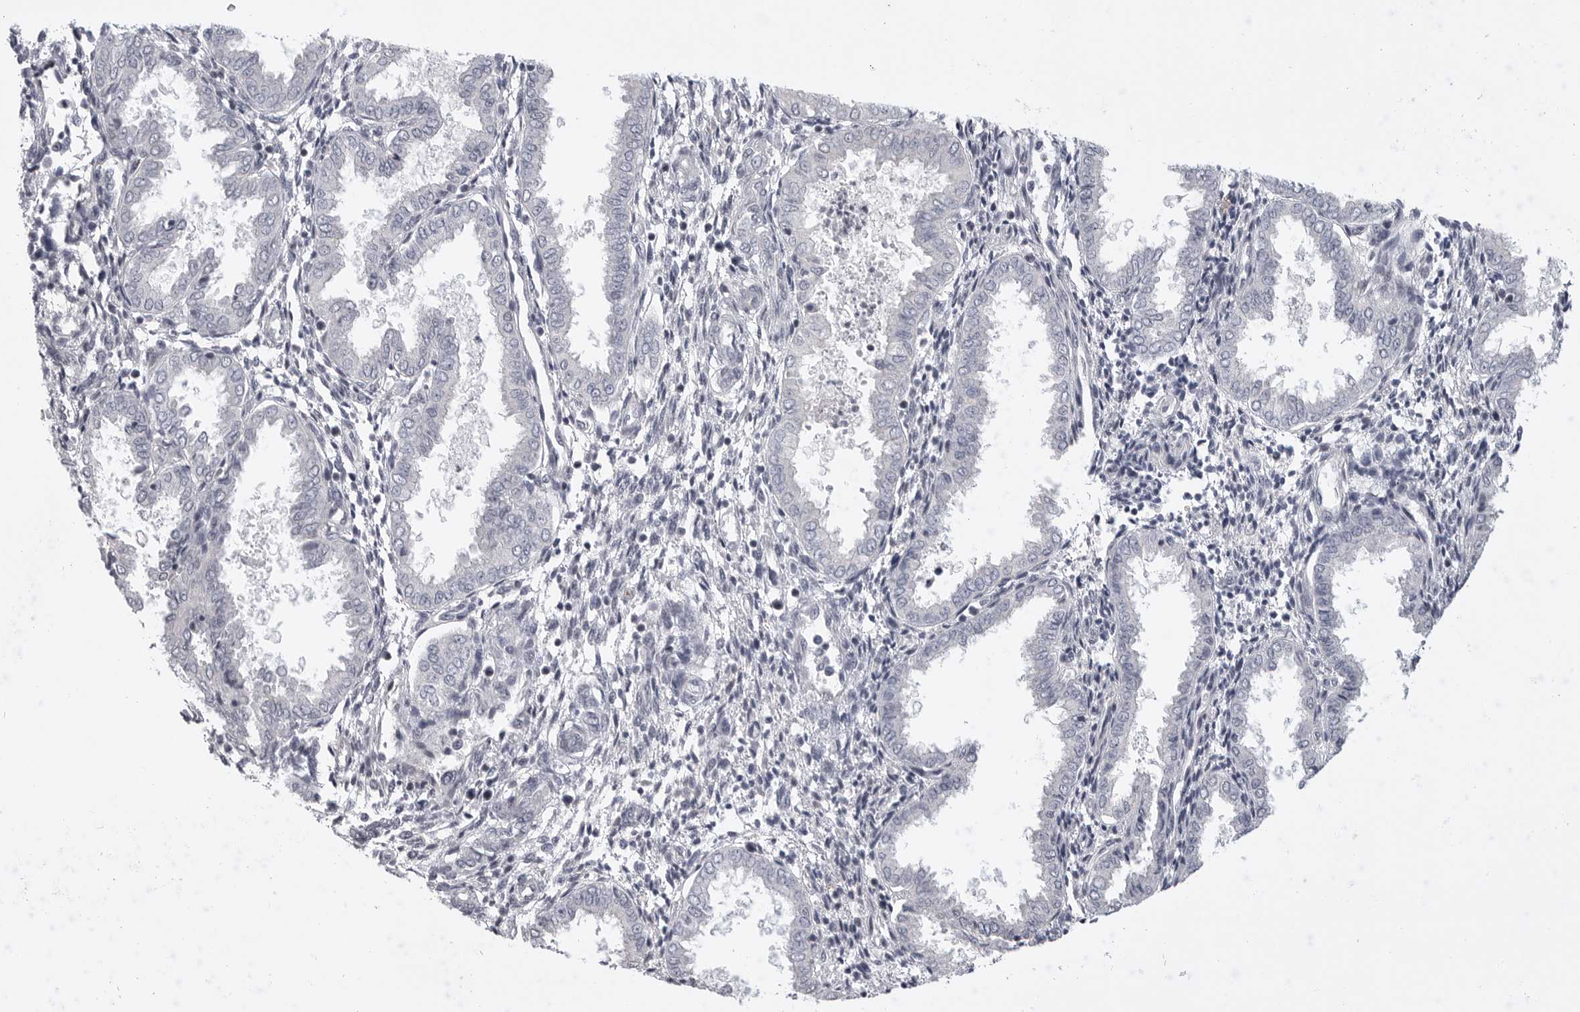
{"staining": {"intensity": "negative", "quantity": "none", "location": "none"}, "tissue": "endometrium", "cell_type": "Cells in endometrial stroma", "image_type": "normal", "snomed": [{"axis": "morphology", "description": "Normal tissue, NOS"}, {"axis": "topography", "description": "Endometrium"}], "caption": "Immunohistochemistry (IHC) histopathology image of benign endometrium: endometrium stained with DAB (3,3'-diaminobenzidine) demonstrates no significant protein expression in cells in endometrial stroma.", "gene": "FBXO43", "patient": {"sex": "female", "age": 33}}